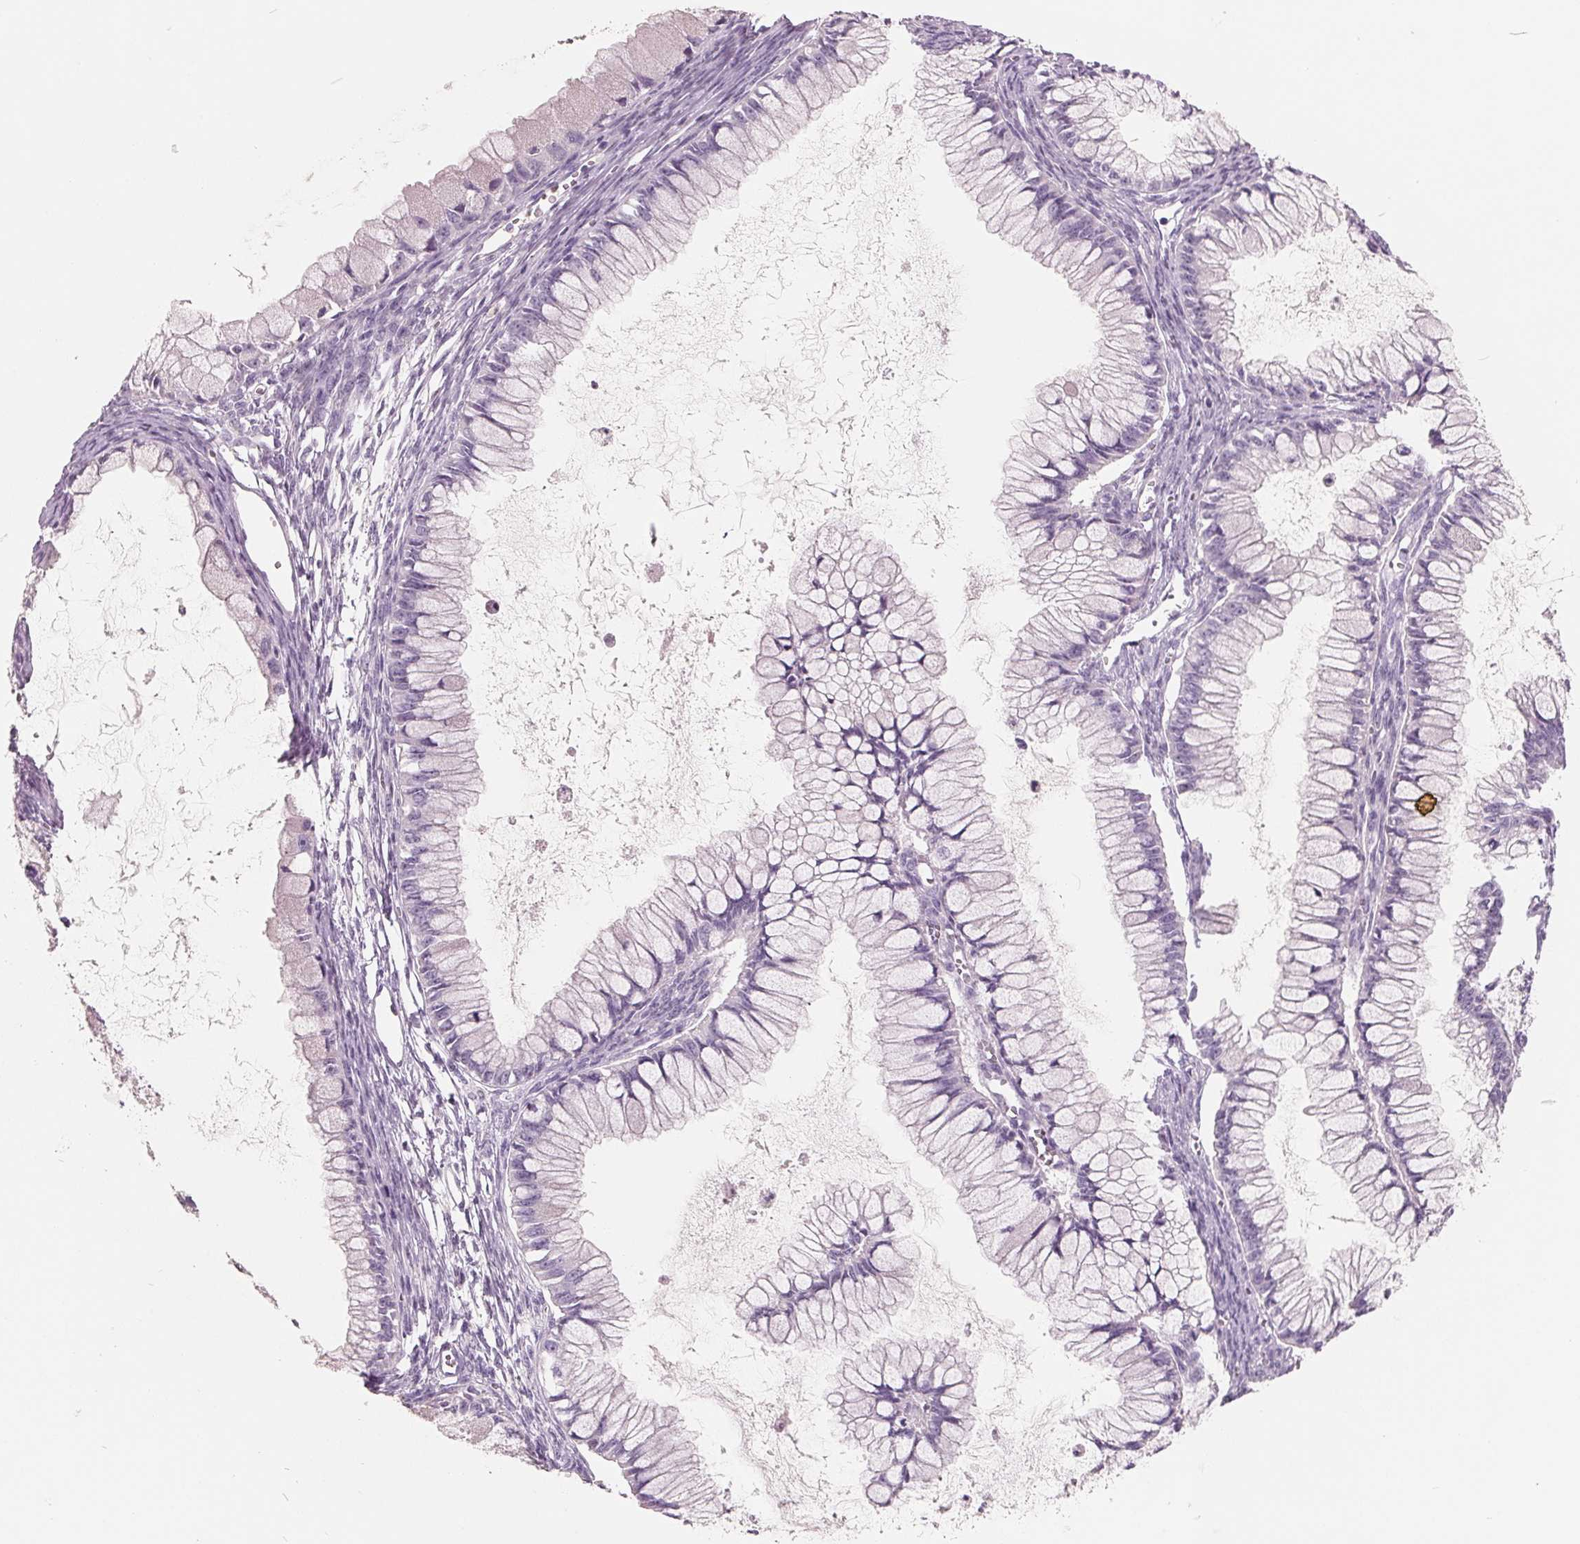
{"staining": {"intensity": "negative", "quantity": "none", "location": "none"}, "tissue": "ovarian cancer", "cell_type": "Tumor cells", "image_type": "cancer", "snomed": [{"axis": "morphology", "description": "Cystadenocarcinoma, mucinous, NOS"}, {"axis": "topography", "description": "Ovary"}], "caption": "Tumor cells show no significant staining in mucinous cystadenocarcinoma (ovarian).", "gene": "FTCD", "patient": {"sex": "female", "age": 34}}